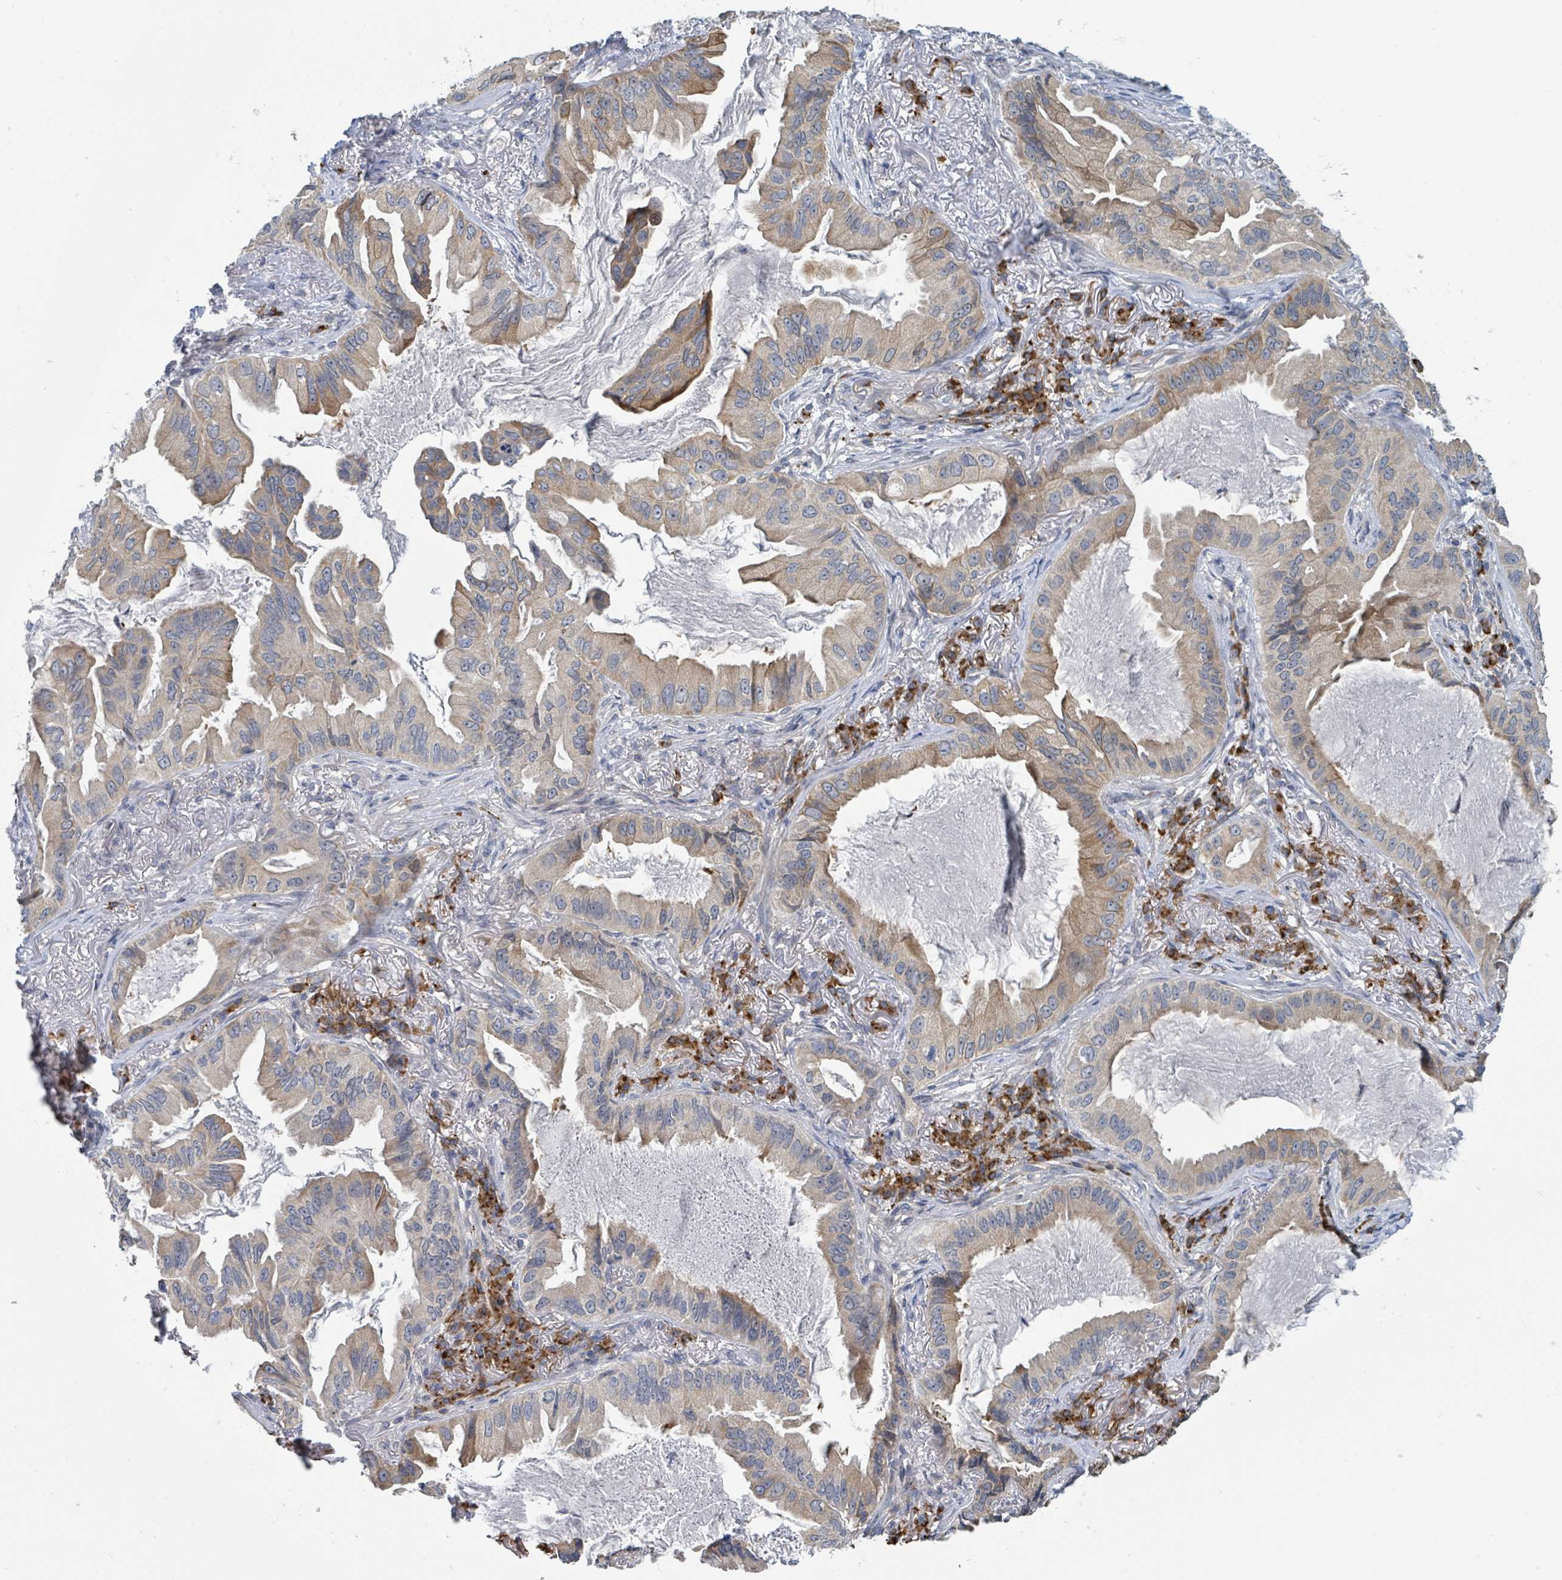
{"staining": {"intensity": "moderate", "quantity": "25%-75%", "location": "cytoplasmic/membranous"}, "tissue": "lung cancer", "cell_type": "Tumor cells", "image_type": "cancer", "snomed": [{"axis": "morphology", "description": "Adenocarcinoma, NOS"}, {"axis": "topography", "description": "Lung"}], "caption": "This is a micrograph of IHC staining of adenocarcinoma (lung), which shows moderate positivity in the cytoplasmic/membranous of tumor cells.", "gene": "ANKRD55", "patient": {"sex": "female", "age": 69}}